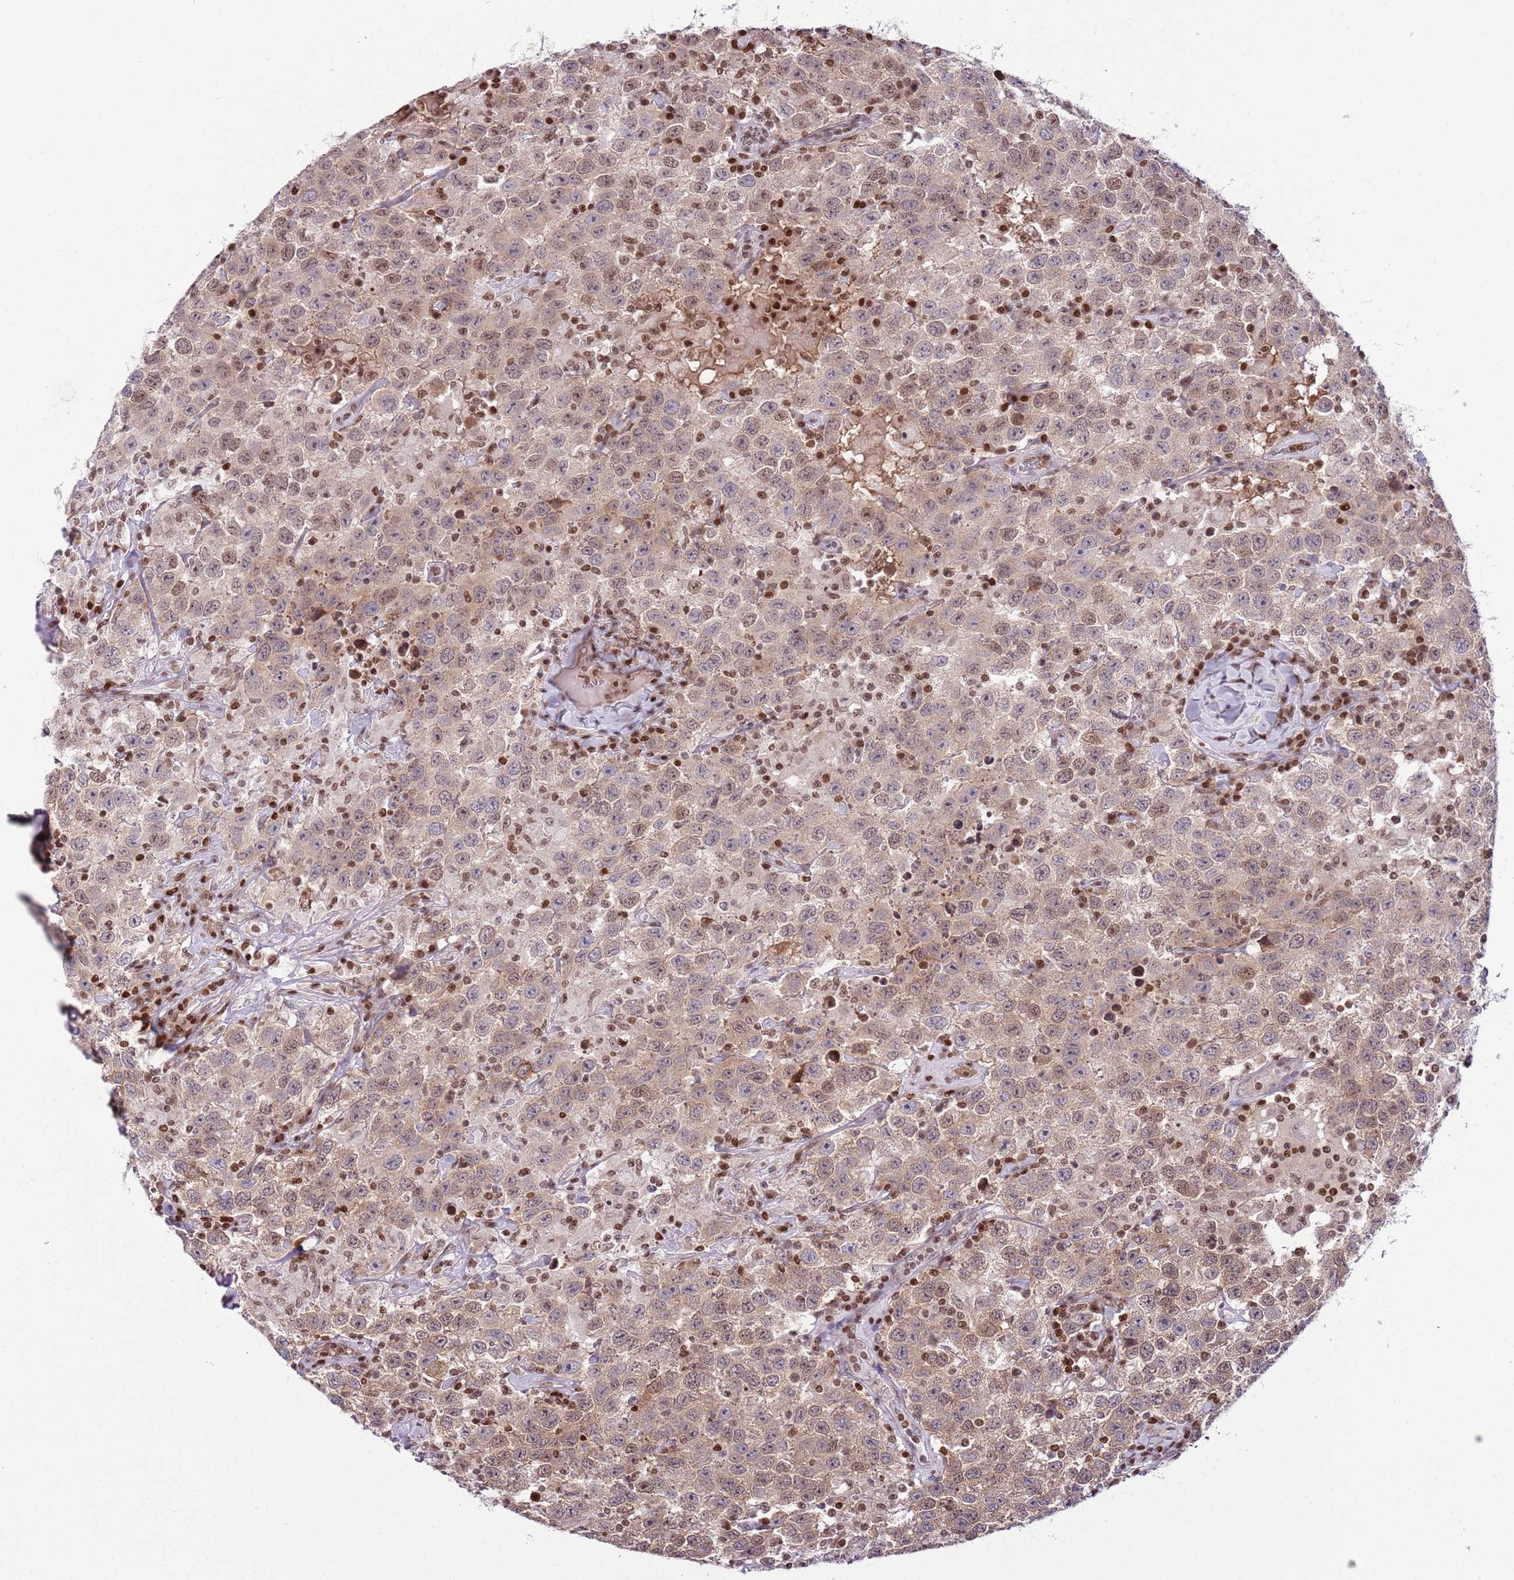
{"staining": {"intensity": "weak", "quantity": ">75%", "location": "cytoplasmic/membranous,nuclear"}, "tissue": "testis cancer", "cell_type": "Tumor cells", "image_type": "cancer", "snomed": [{"axis": "morphology", "description": "Seminoma, NOS"}, {"axis": "topography", "description": "Testis"}], "caption": "A brown stain labels weak cytoplasmic/membranous and nuclear expression of a protein in testis cancer (seminoma) tumor cells.", "gene": "SELENOH", "patient": {"sex": "male", "age": 41}}